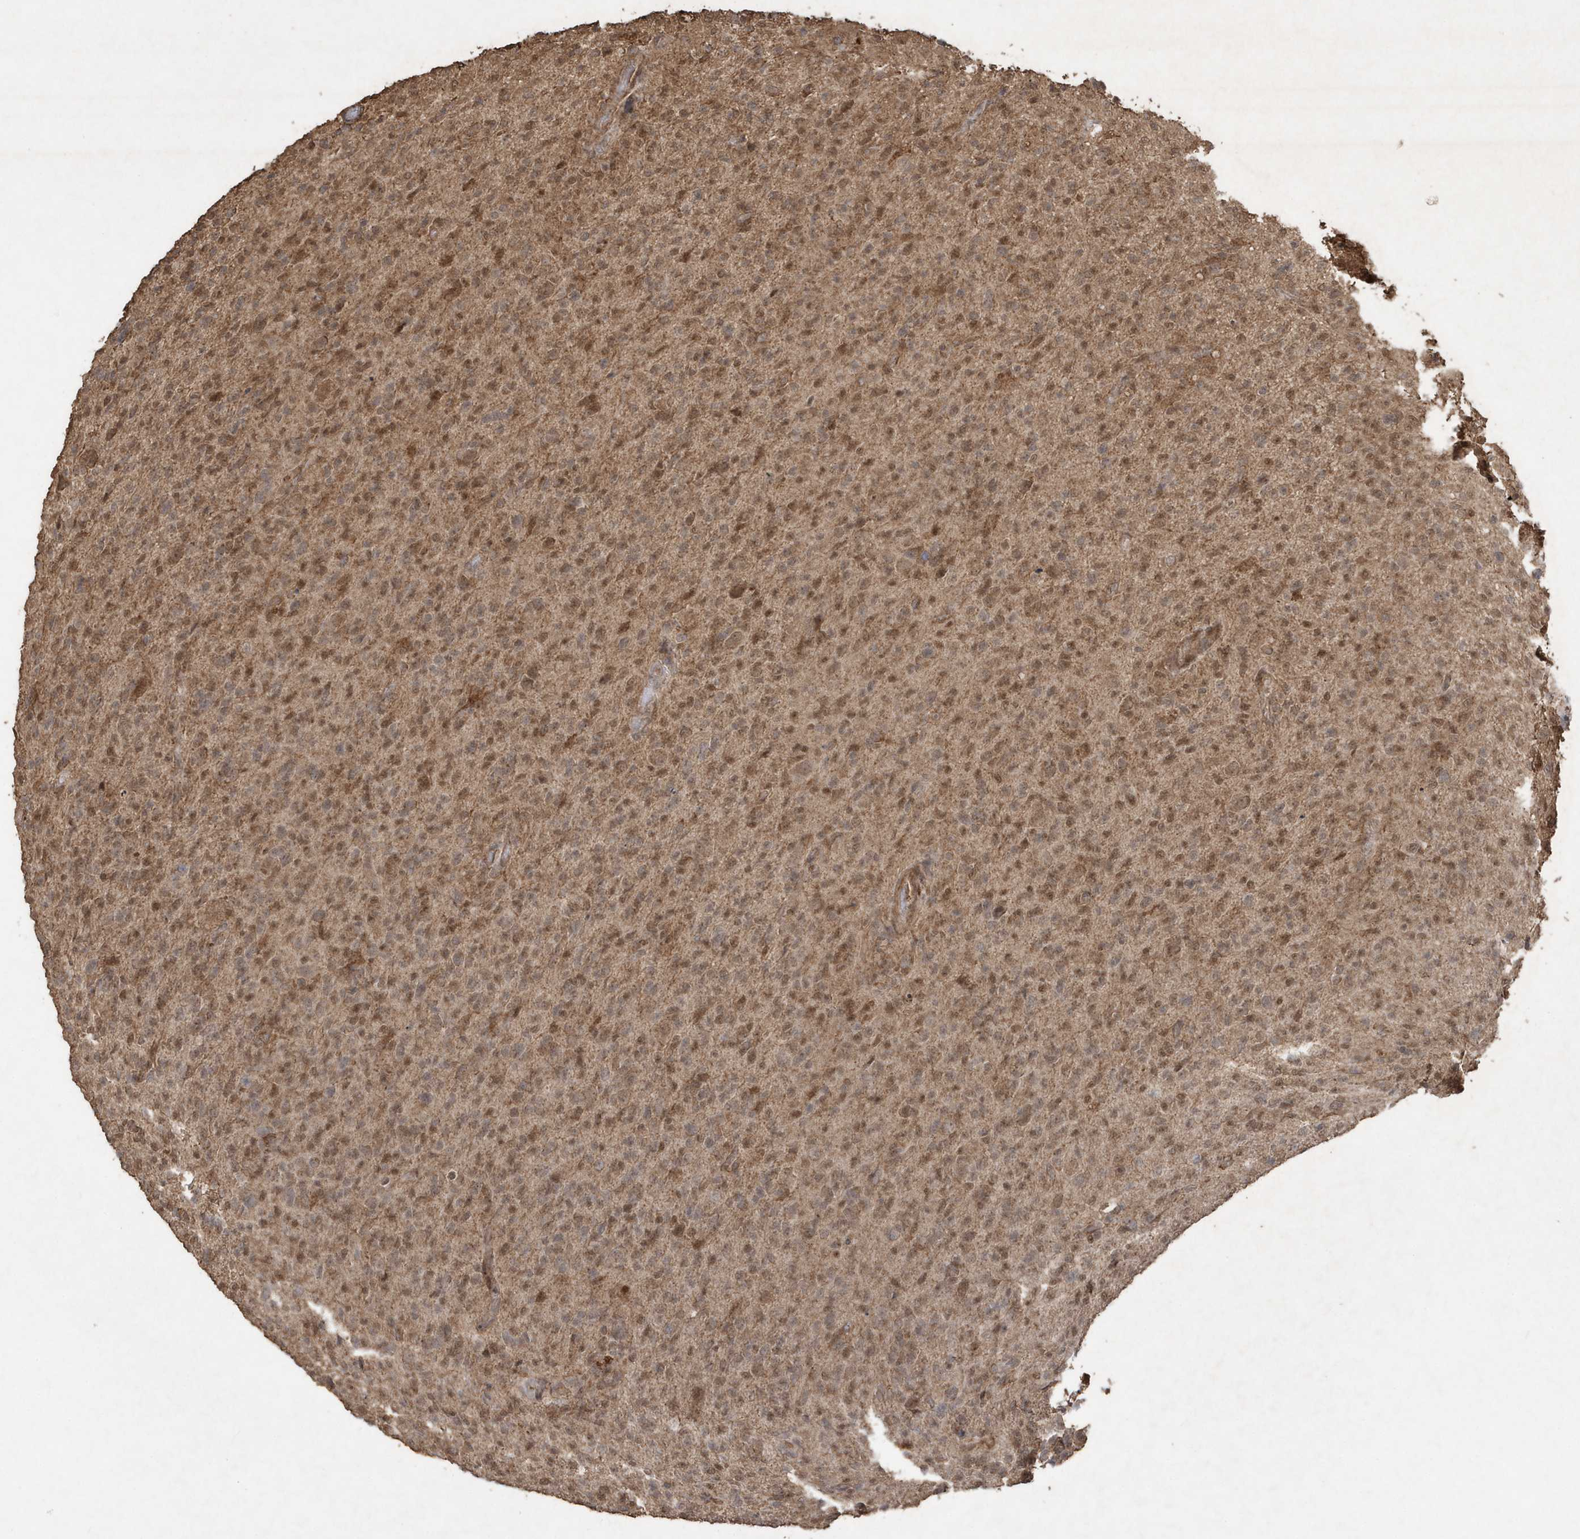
{"staining": {"intensity": "moderate", "quantity": ">75%", "location": "cytoplasmic/membranous,nuclear"}, "tissue": "glioma", "cell_type": "Tumor cells", "image_type": "cancer", "snomed": [{"axis": "morphology", "description": "Glioma, malignant, High grade"}, {"axis": "topography", "description": "Brain"}], "caption": "Protein expression analysis of human glioma reveals moderate cytoplasmic/membranous and nuclear positivity in approximately >75% of tumor cells.", "gene": "PAXBP1", "patient": {"sex": "female", "age": 57}}